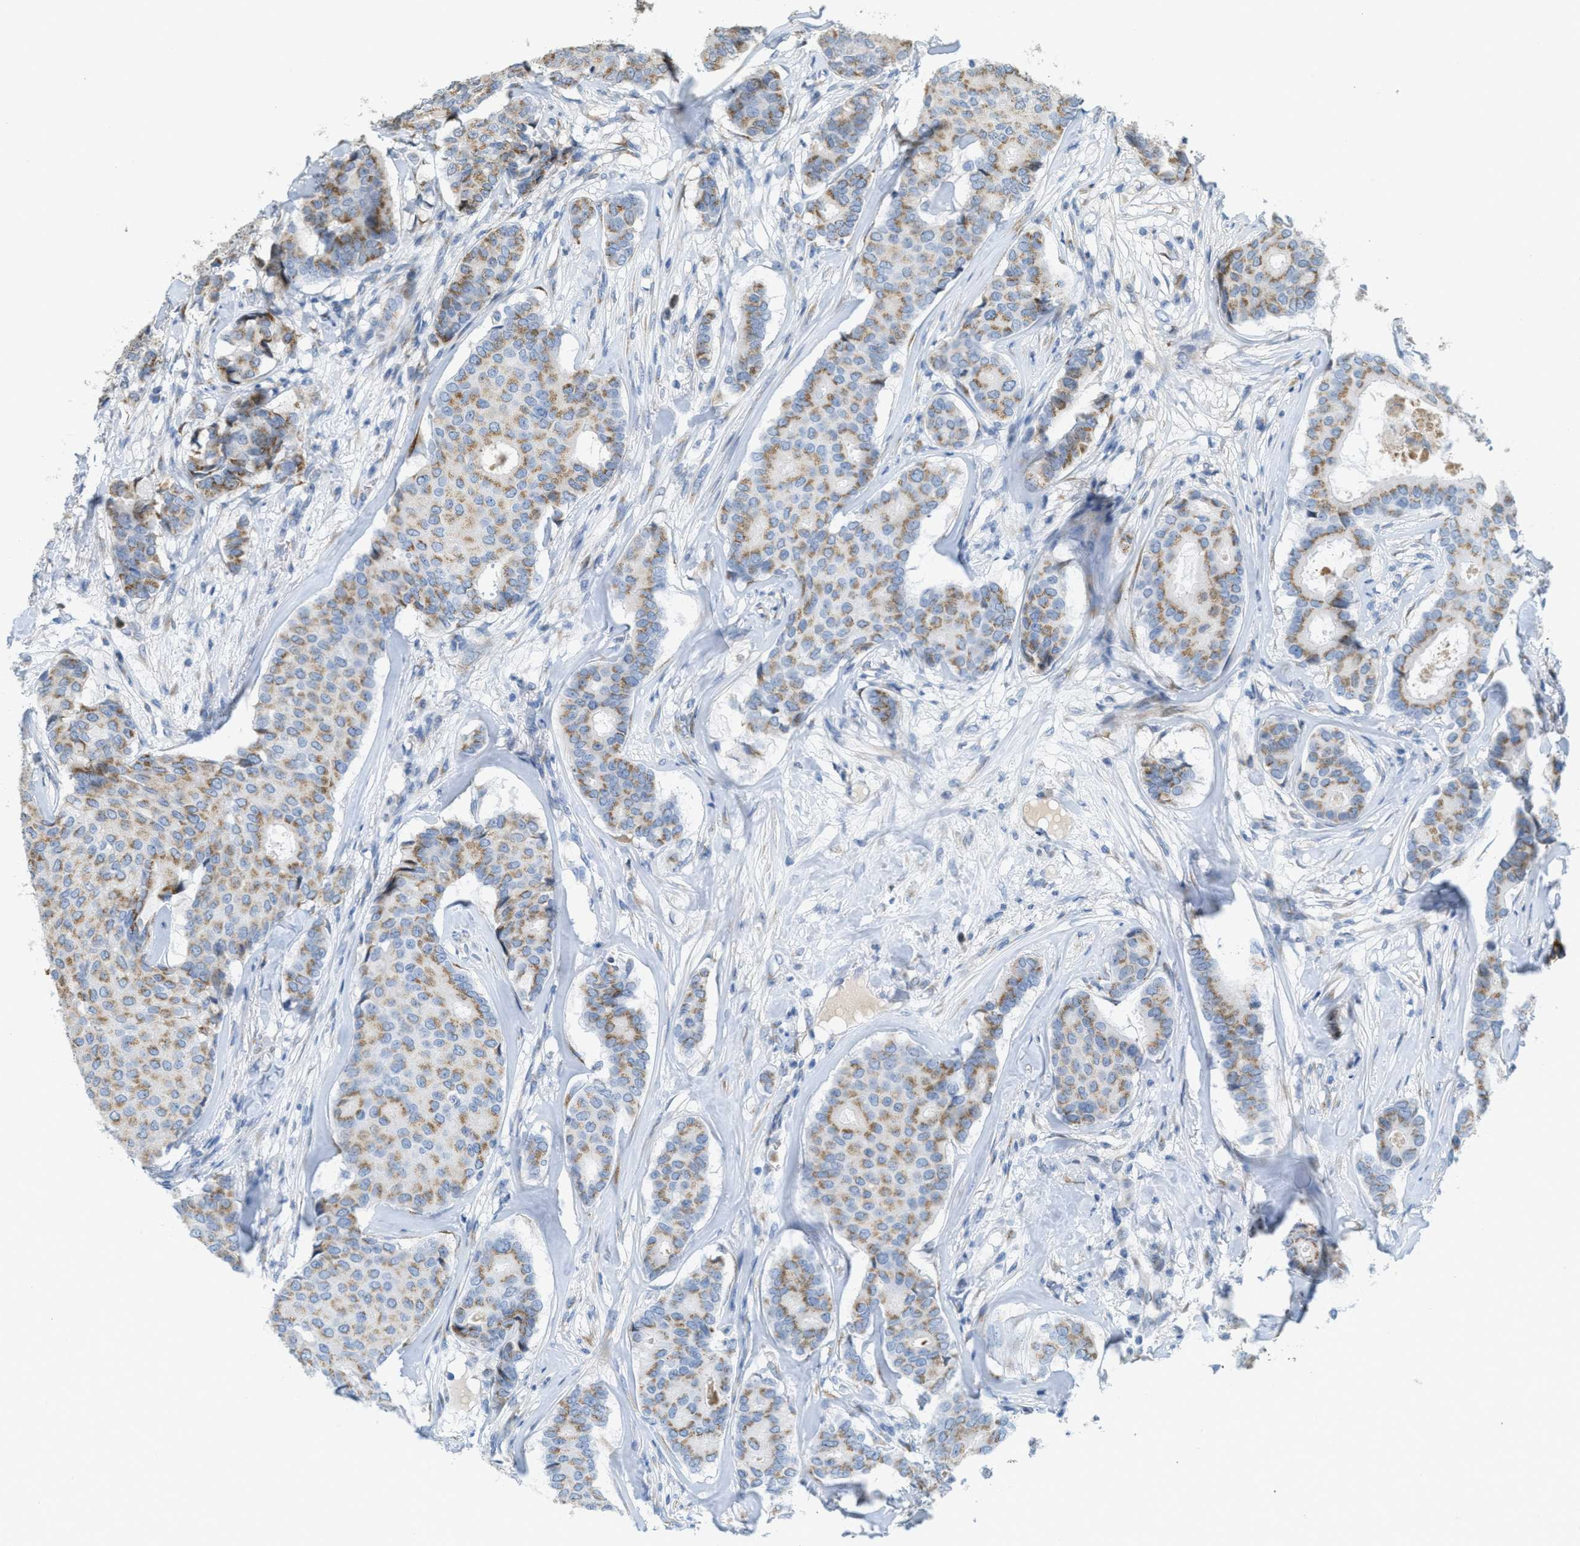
{"staining": {"intensity": "moderate", "quantity": ">75%", "location": "cytoplasmic/membranous"}, "tissue": "breast cancer", "cell_type": "Tumor cells", "image_type": "cancer", "snomed": [{"axis": "morphology", "description": "Duct carcinoma"}, {"axis": "topography", "description": "Breast"}], "caption": "A brown stain labels moderate cytoplasmic/membranous expression of a protein in human intraductal carcinoma (breast) tumor cells. (IHC, brightfield microscopy, high magnification).", "gene": "ZFPL1", "patient": {"sex": "female", "age": 75}}